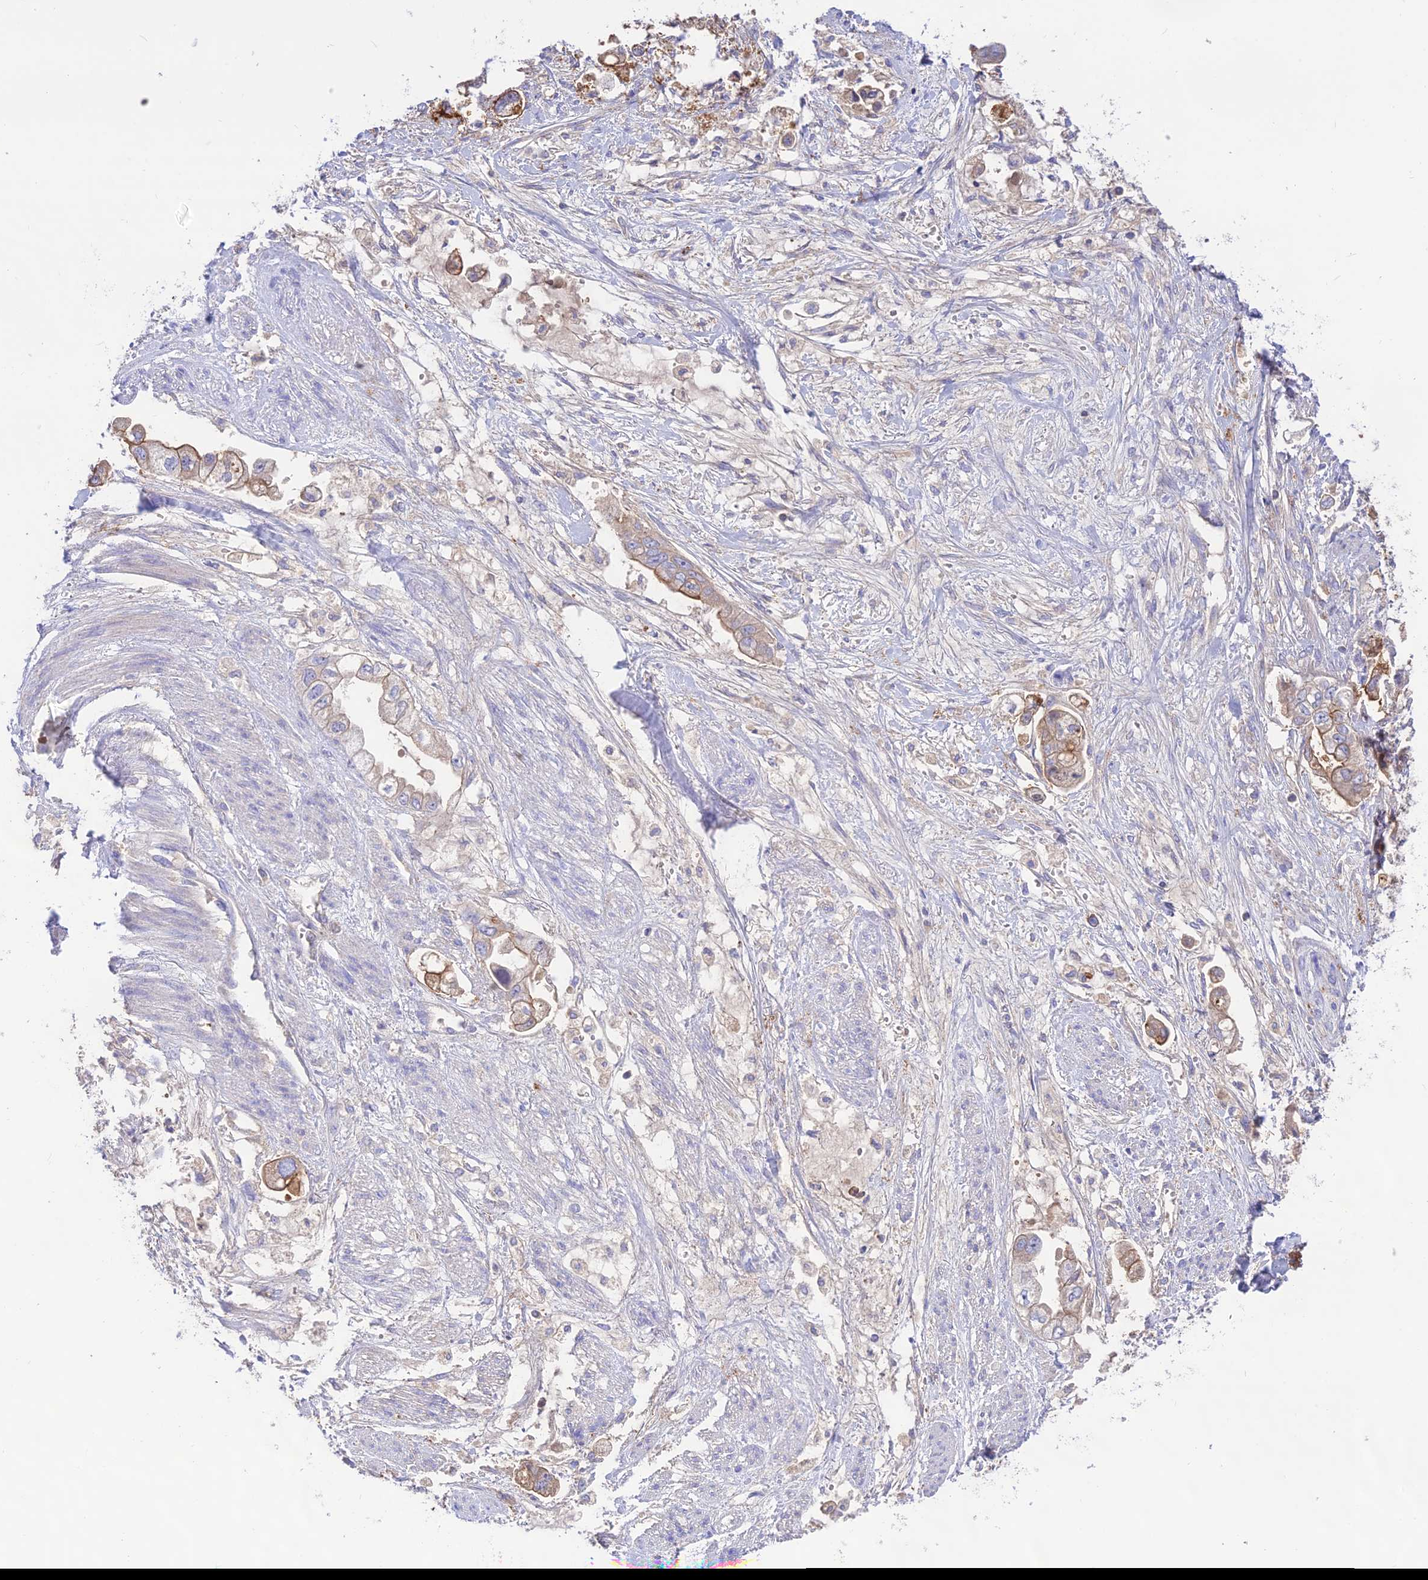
{"staining": {"intensity": "moderate", "quantity": "25%-75%", "location": "cytoplasmic/membranous"}, "tissue": "stomach cancer", "cell_type": "Tumor cells", "image_type": "cancer", "snomed": [{"axis": "morphology", "description": "Adenocarcinoma, NOS"}, {"axis": "topography", "description": "Stomach"}], "caption": "Immunohistochemistry micrograph of adenocarcinoma (stomach) stained for a protein (brown), which reveals medium levels of moderate cytoplasmic/membranous positivity in approximately 25%-75% of tumor cells.", "gene": "NLRP9", "patient": {"sex": "male", "age": 62}}